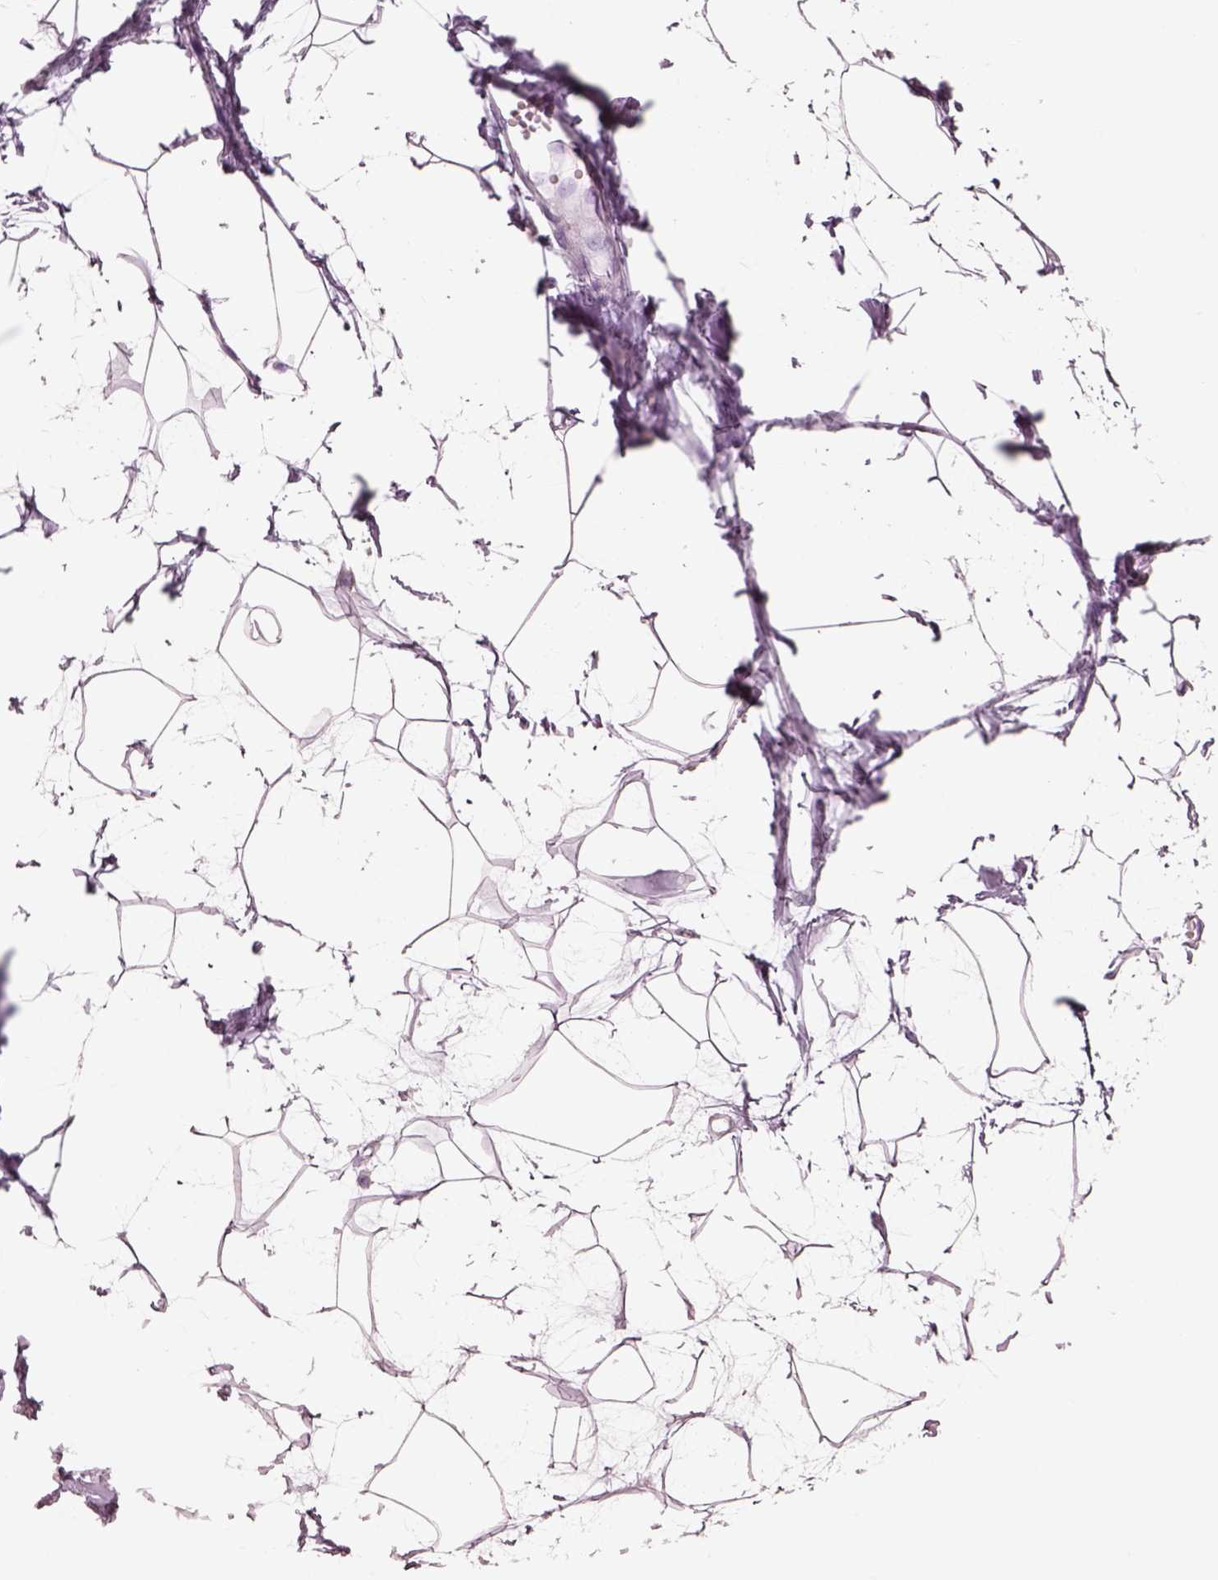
{"staining": {"intensity": "negative", "quantity": "none", "location": "none"}, "tissue": "breast", "cell_type": "Adipocytes", "image_type": "normal", "snomed": [{"axis": "morphology", "description": "Normal tissue, NOS"}, {"axis": "topography", "description": "Breast"}], "caption": "Immunohistochemical staining of normal human breast demonstrates no significant staining in adipocytes. The staining is performed using DAB brown chromogen with nuclei counter-stained in using hematoxylin.", "gene": "IGLL1", "patient": {"sex": "female", "age": 45}}